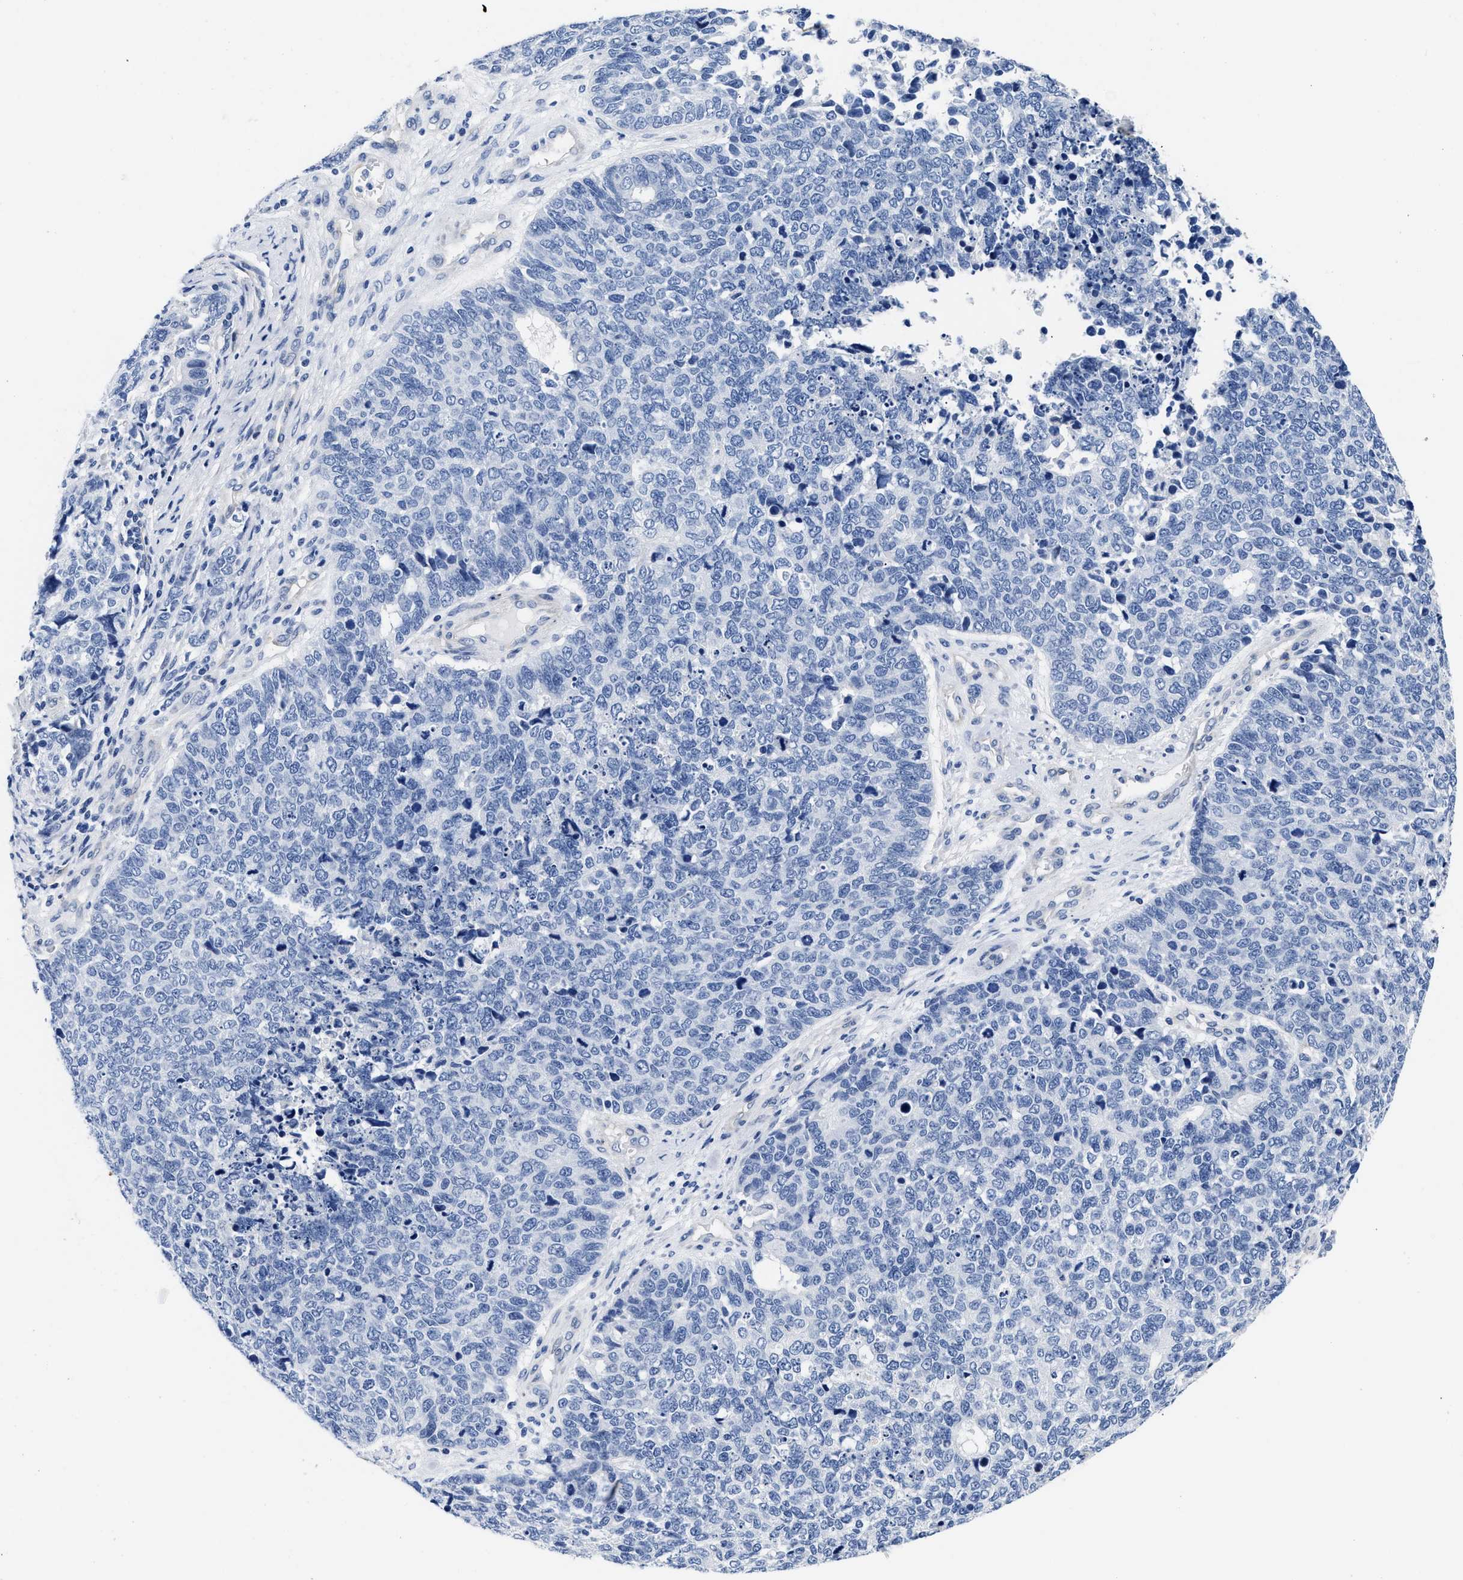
{"staining": {"intensity": "negative", "quantity": "none", "location": "none"}, "tissue": "cervical cancer", "cell_type": "Tumor cells", "image_type": "cancer", "snomed": [{"axis": "morphology", "description": "Squamous cell carcinoma, NOS"}, {"axis": "topography", "description": "Cervix"}], "caption": "Histopathology image shows no significant protein positivity in tumor cells of squamous cell carcinoma (cervical). (DAB immunohistochemistry visualized using brightfield microscopy, high magnification).", "gene": "TRIM29", "patient": {"sex": "female", "age": 63}}